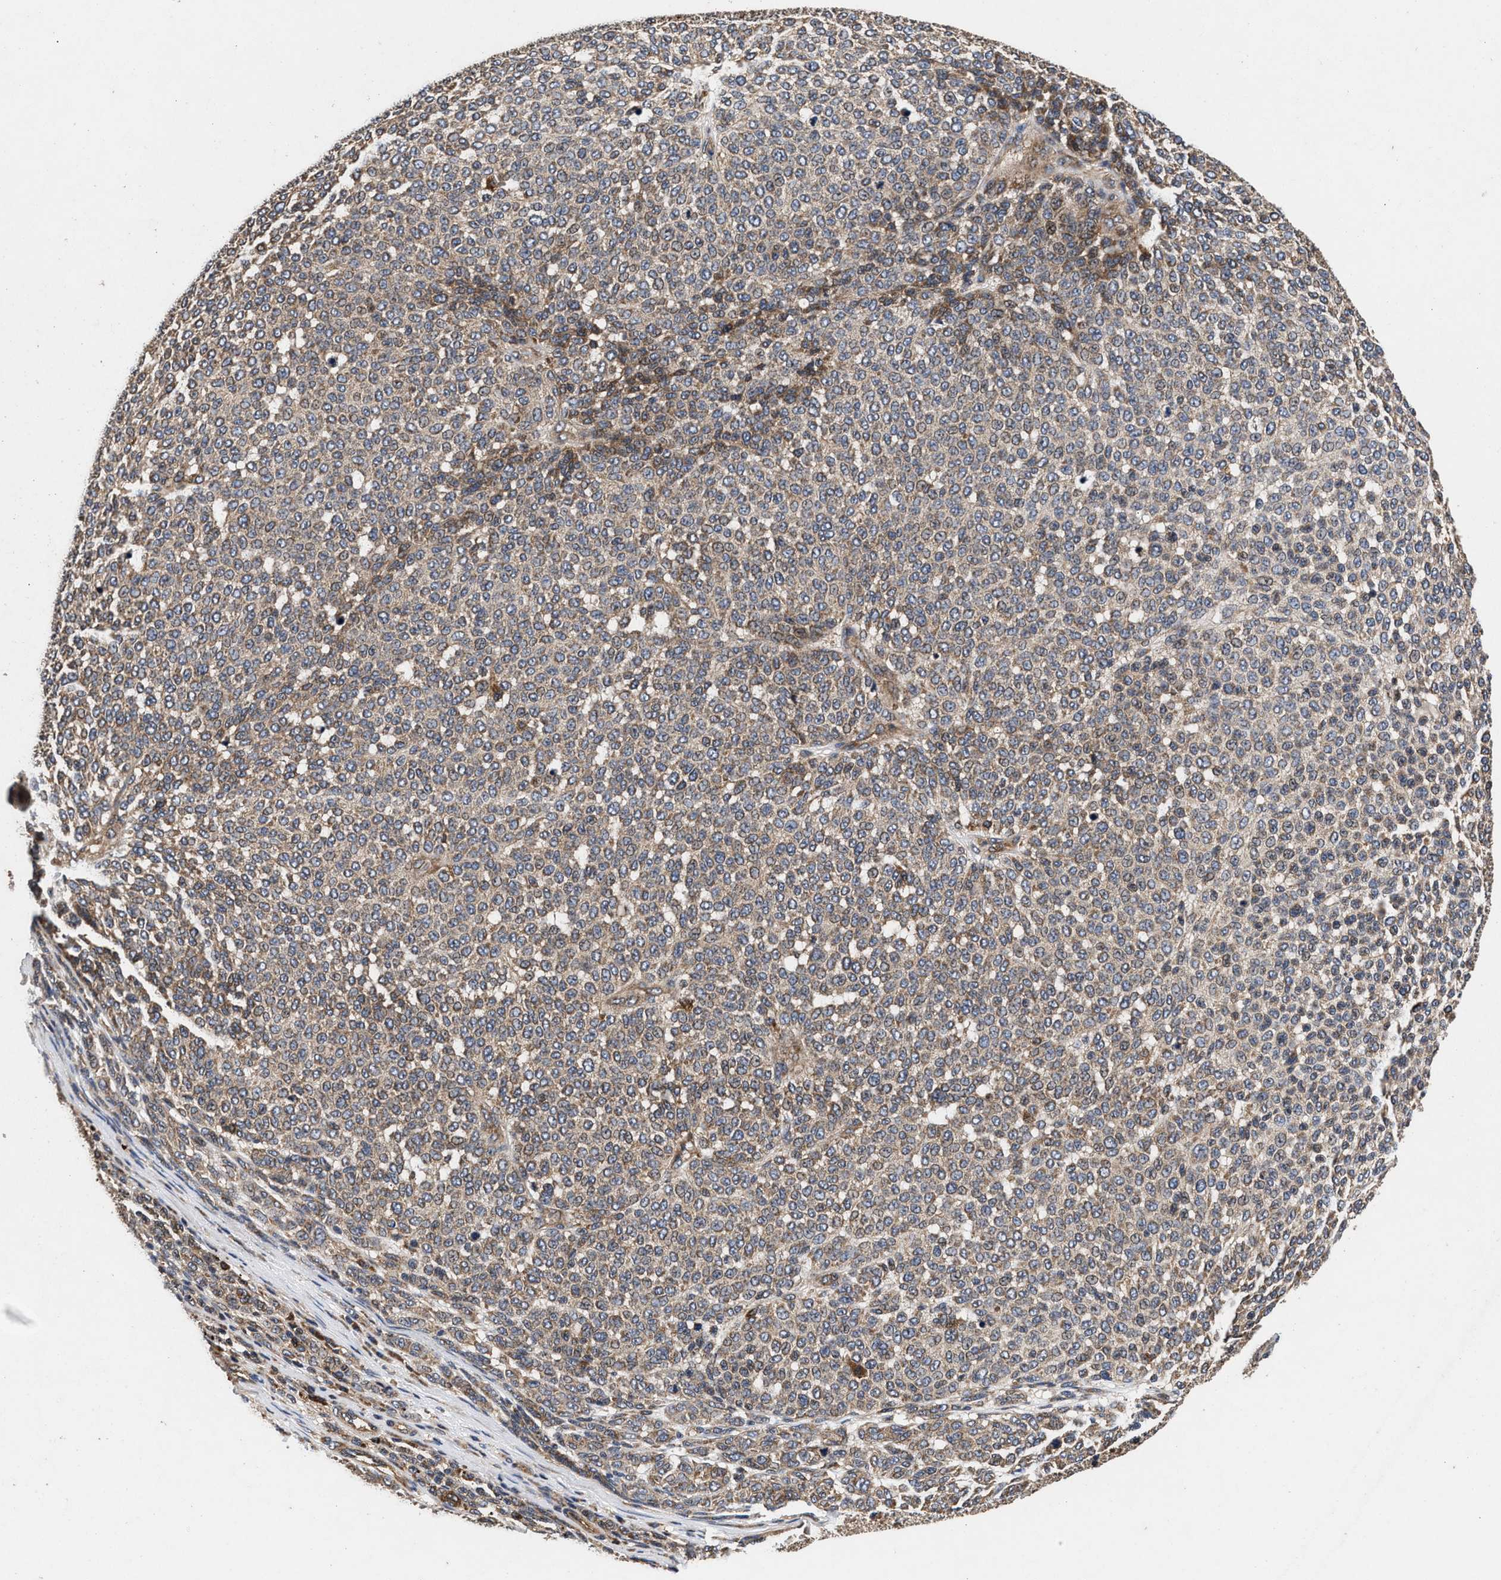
{"staining": {"intensity": "weak", "quantity": ">75%", "location": "cytoplasmic/membranous"}, "tissue": "melanoma", "cell_type": "Tumor cells", "image_type": "cancer", "snomed": [{"axis": "morphology", "description": "Malignant melanoma, NOS"}, {"axis": "topography", "description": "Skin"}], "caption": "Brown immunohistochemical staining in melanoma exhibits weak cytoplasmic/membranous staining in approximately >75% of tumor cells.", "gene": "NFKB2", "patient": {"sex": "male", "age": 59}}